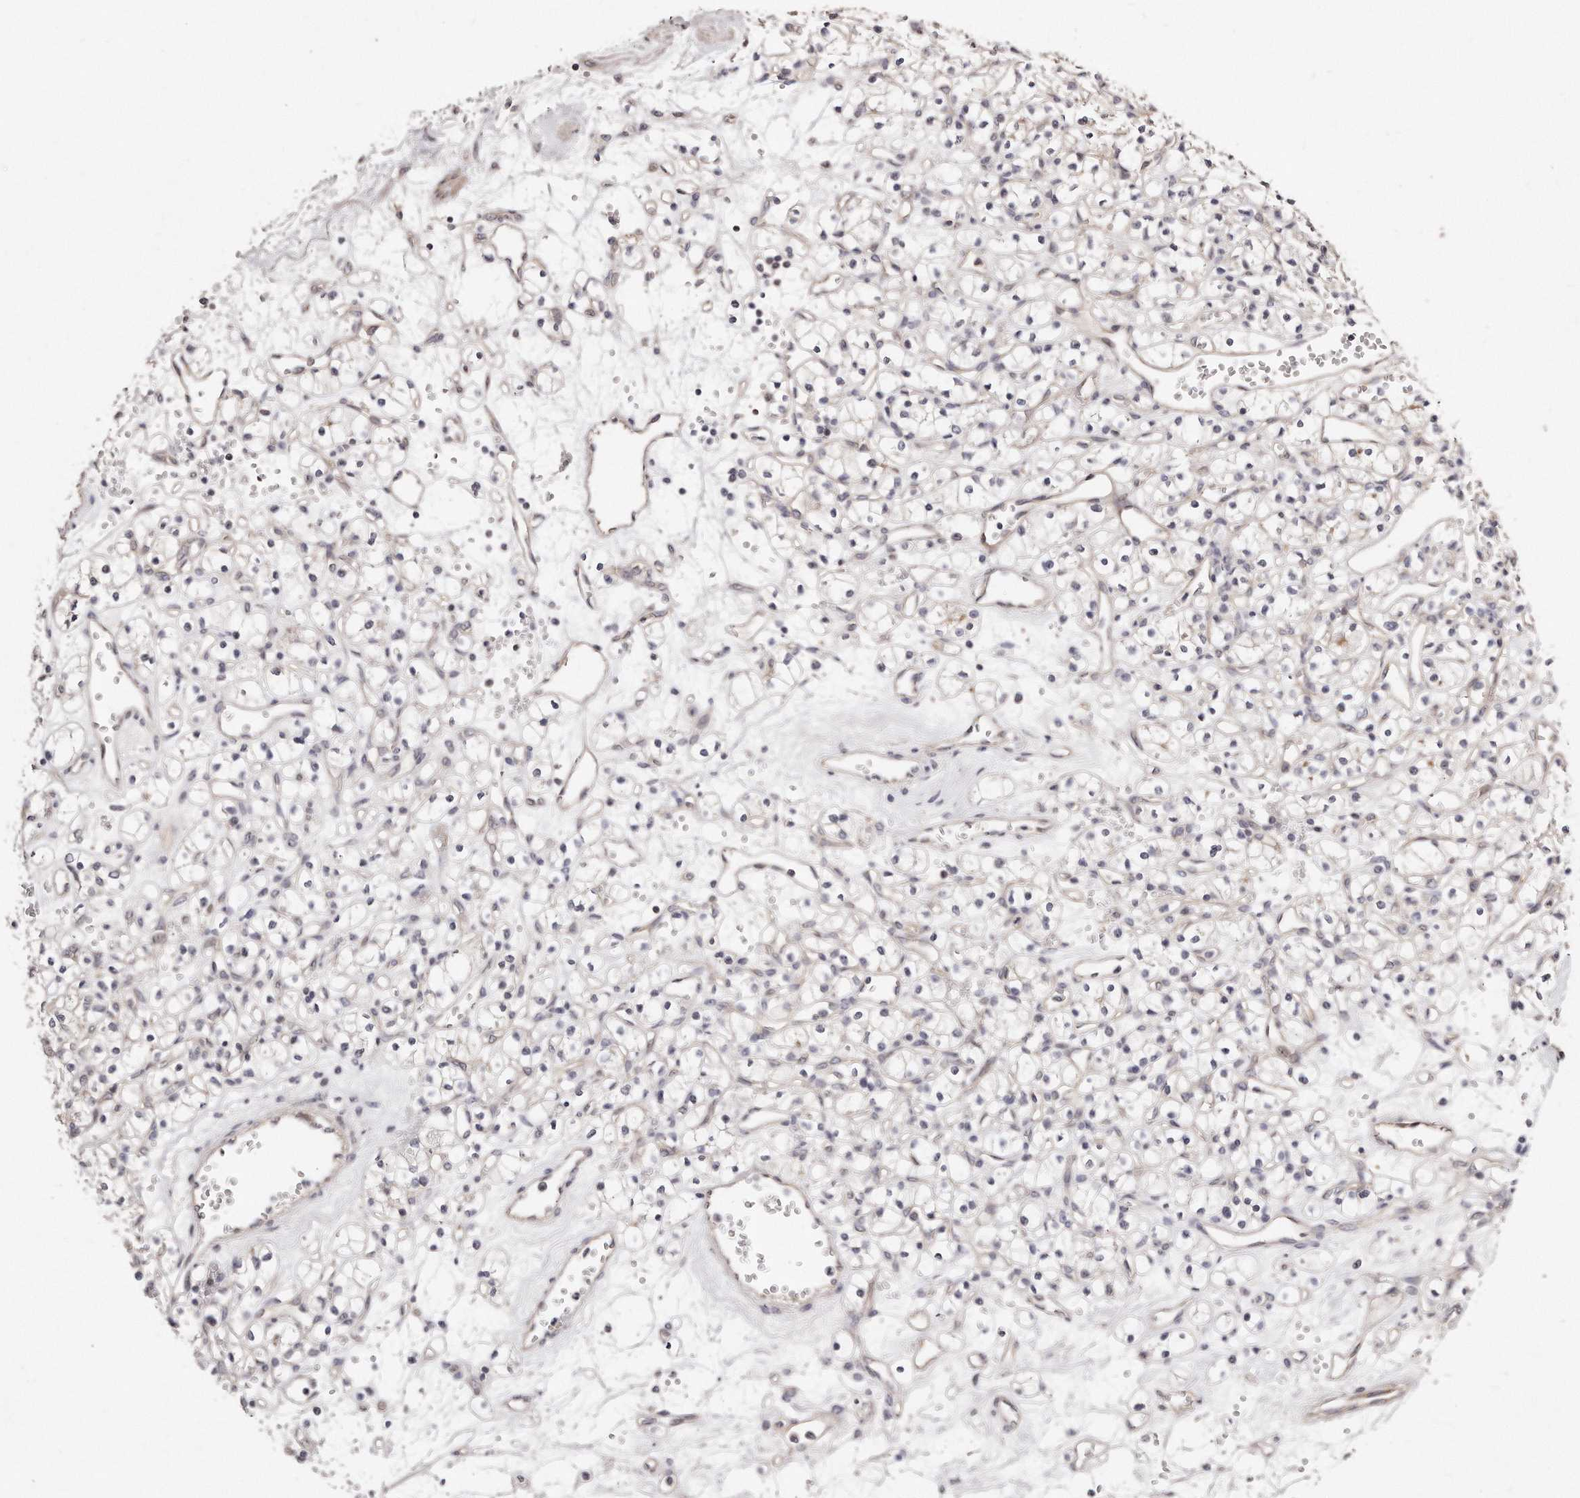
{"staining": {"intensity": "negative", "quantity": "none", "location": "none"}, "tissue": "renal cancer", "cell_type": "Tumor cells", "image_type": "cancer", "snomed": [{"axis": "morphology", "description": "Adenocarcinoma, NOS"}, {"axis": "topography", "description": "Kidney"}], "caption": "Protein analysis of adenocarcinoma (renal) displays no significant expression in tumor cells.", "gene": "CASZ1", "patient": {"sex": "female", "age": 59}}